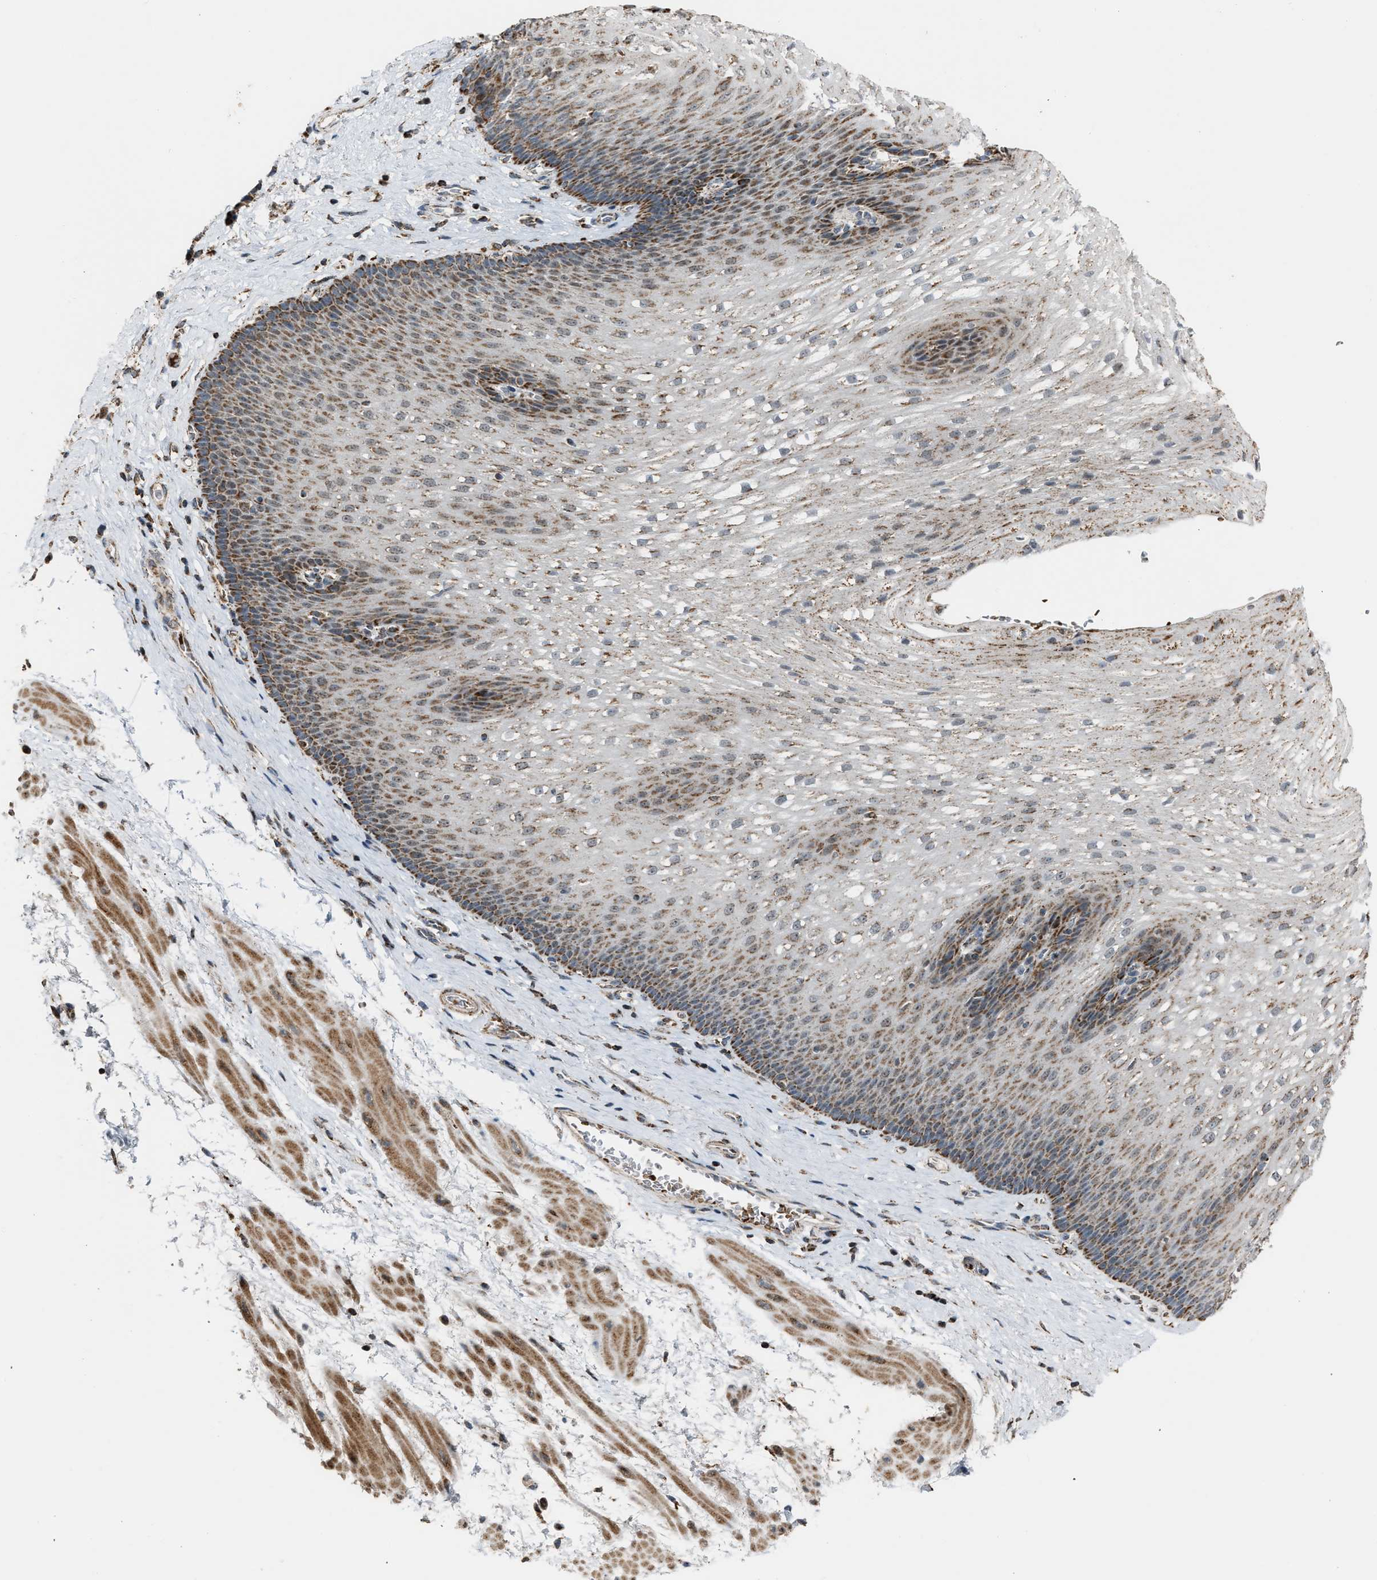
{"staining": {"intensity": "moderate", "quantity": "25%-75%", "location": "cytoplasmic/membranous"}, "tissue": "esophagus", "cell_type": "Squamous epithelial cells", "image_type": "normal", "snomed": [{"axis": "morphology", "description": "Normal tissue, NOS"}, {"axis": "topography", "description": "Esophagus"}], "caption": "The histopathology image demonstrates immunohistochemical staining of benign esophagus. There is moderate cytoplasmic/membranous positivity is seen in approximately 25%-75% of squamous epithelial cells. (DAB IHC, brown staining for protein, blue staining for nuclei).", "gene": "CHN2", "patient": {"sex": "male", "age": 48}}